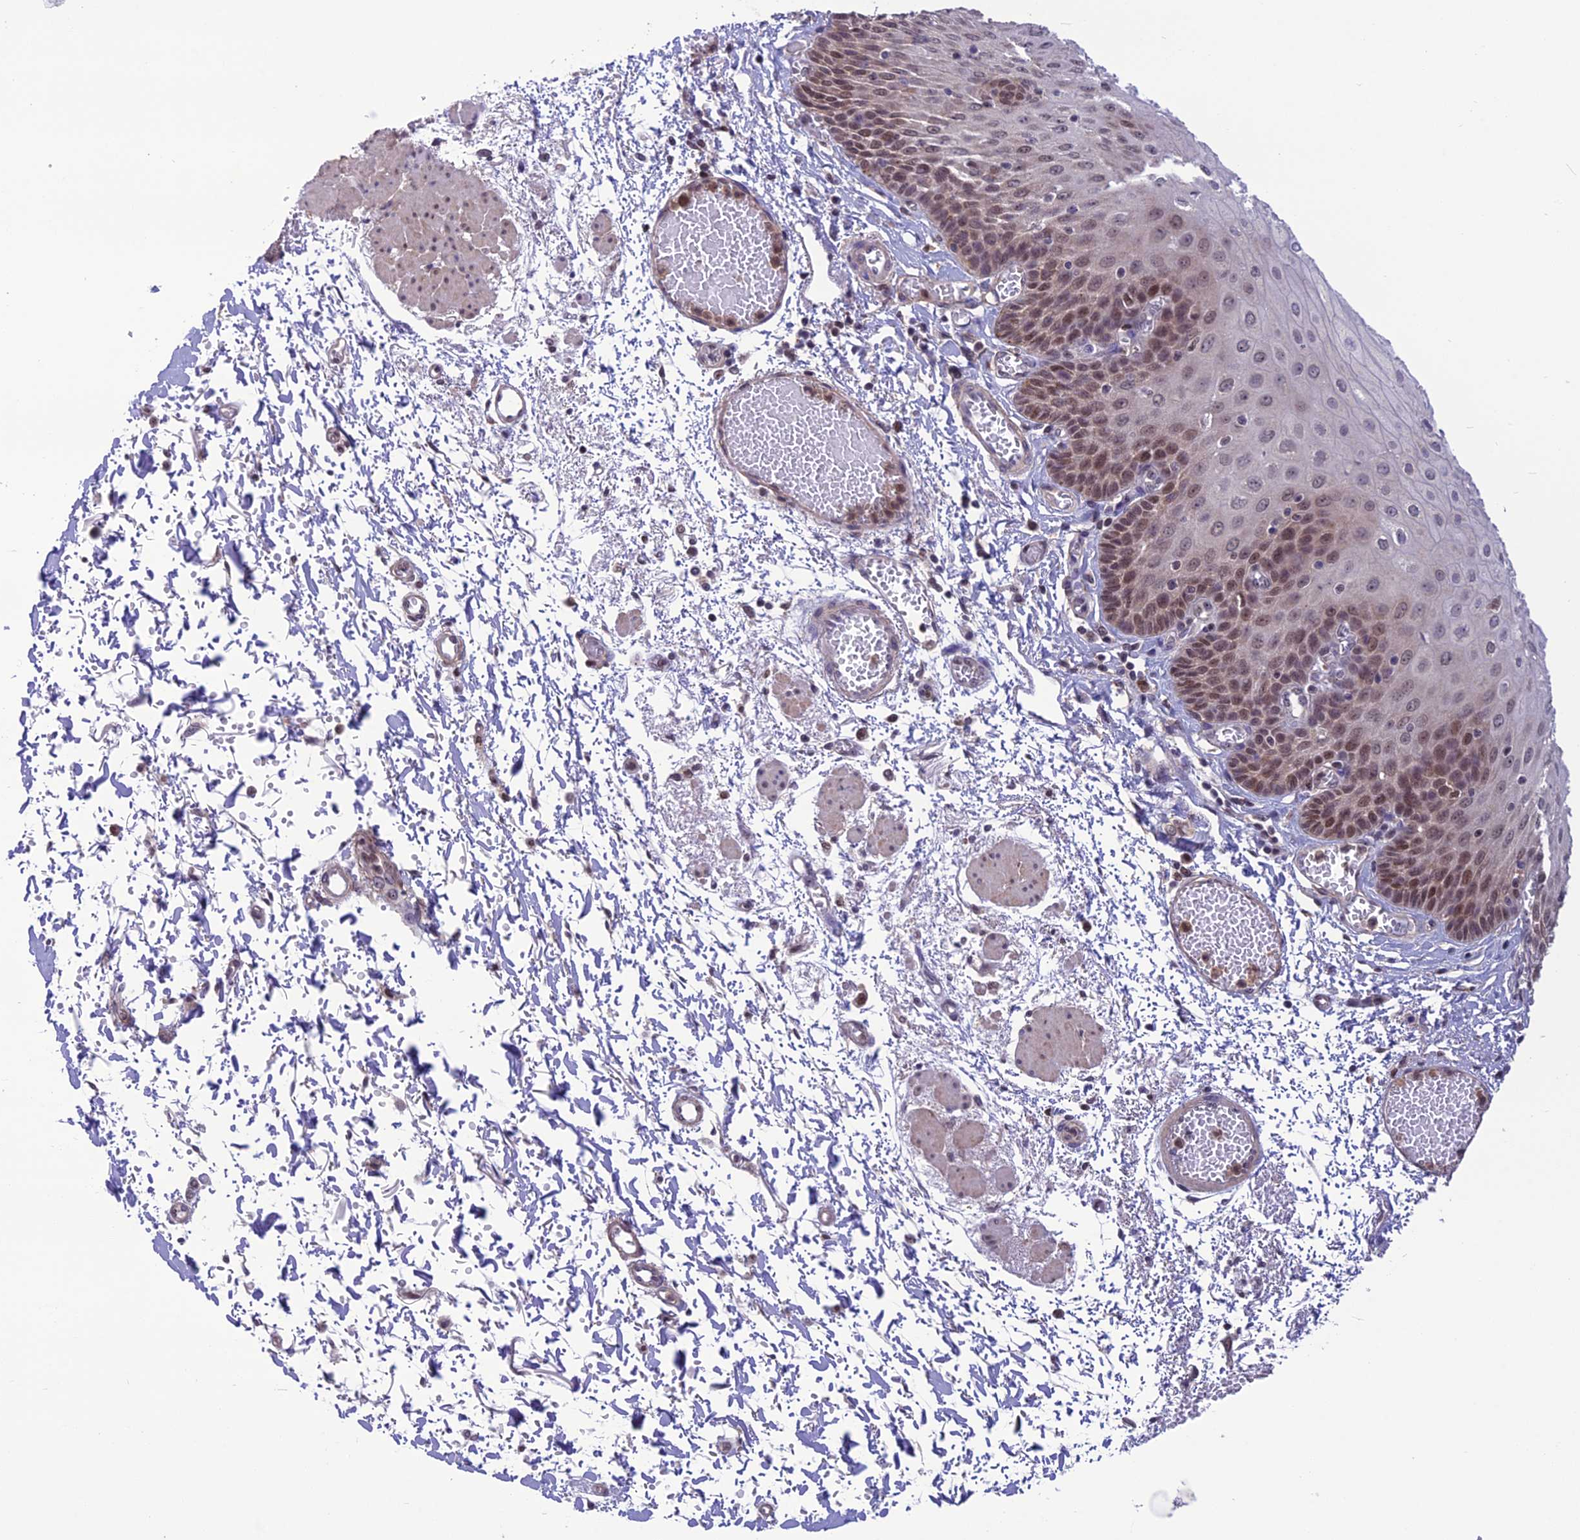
{"staining": {"intensity": "moderate", "quantity": "<25%", "location": "cytoplasmic/membranous,nuclear"}, "tissue": "esophagus", "cell_type": "Squamous epithelial cells", "image_type": "normal", "snomed": [{"axis": "morphology", "description": "Normal tissue, NOS"}, {"axis": "topography", "description": "Esophagus"}], "caption": "Esophagus stained with immunohistochemistry reveals moderate cytoplasmic/membranous,nuclear staining in approximately <25% of squamous epithelial cells.", "gene": "MIS12", "patient": {"sex": "male", "age": 81}}